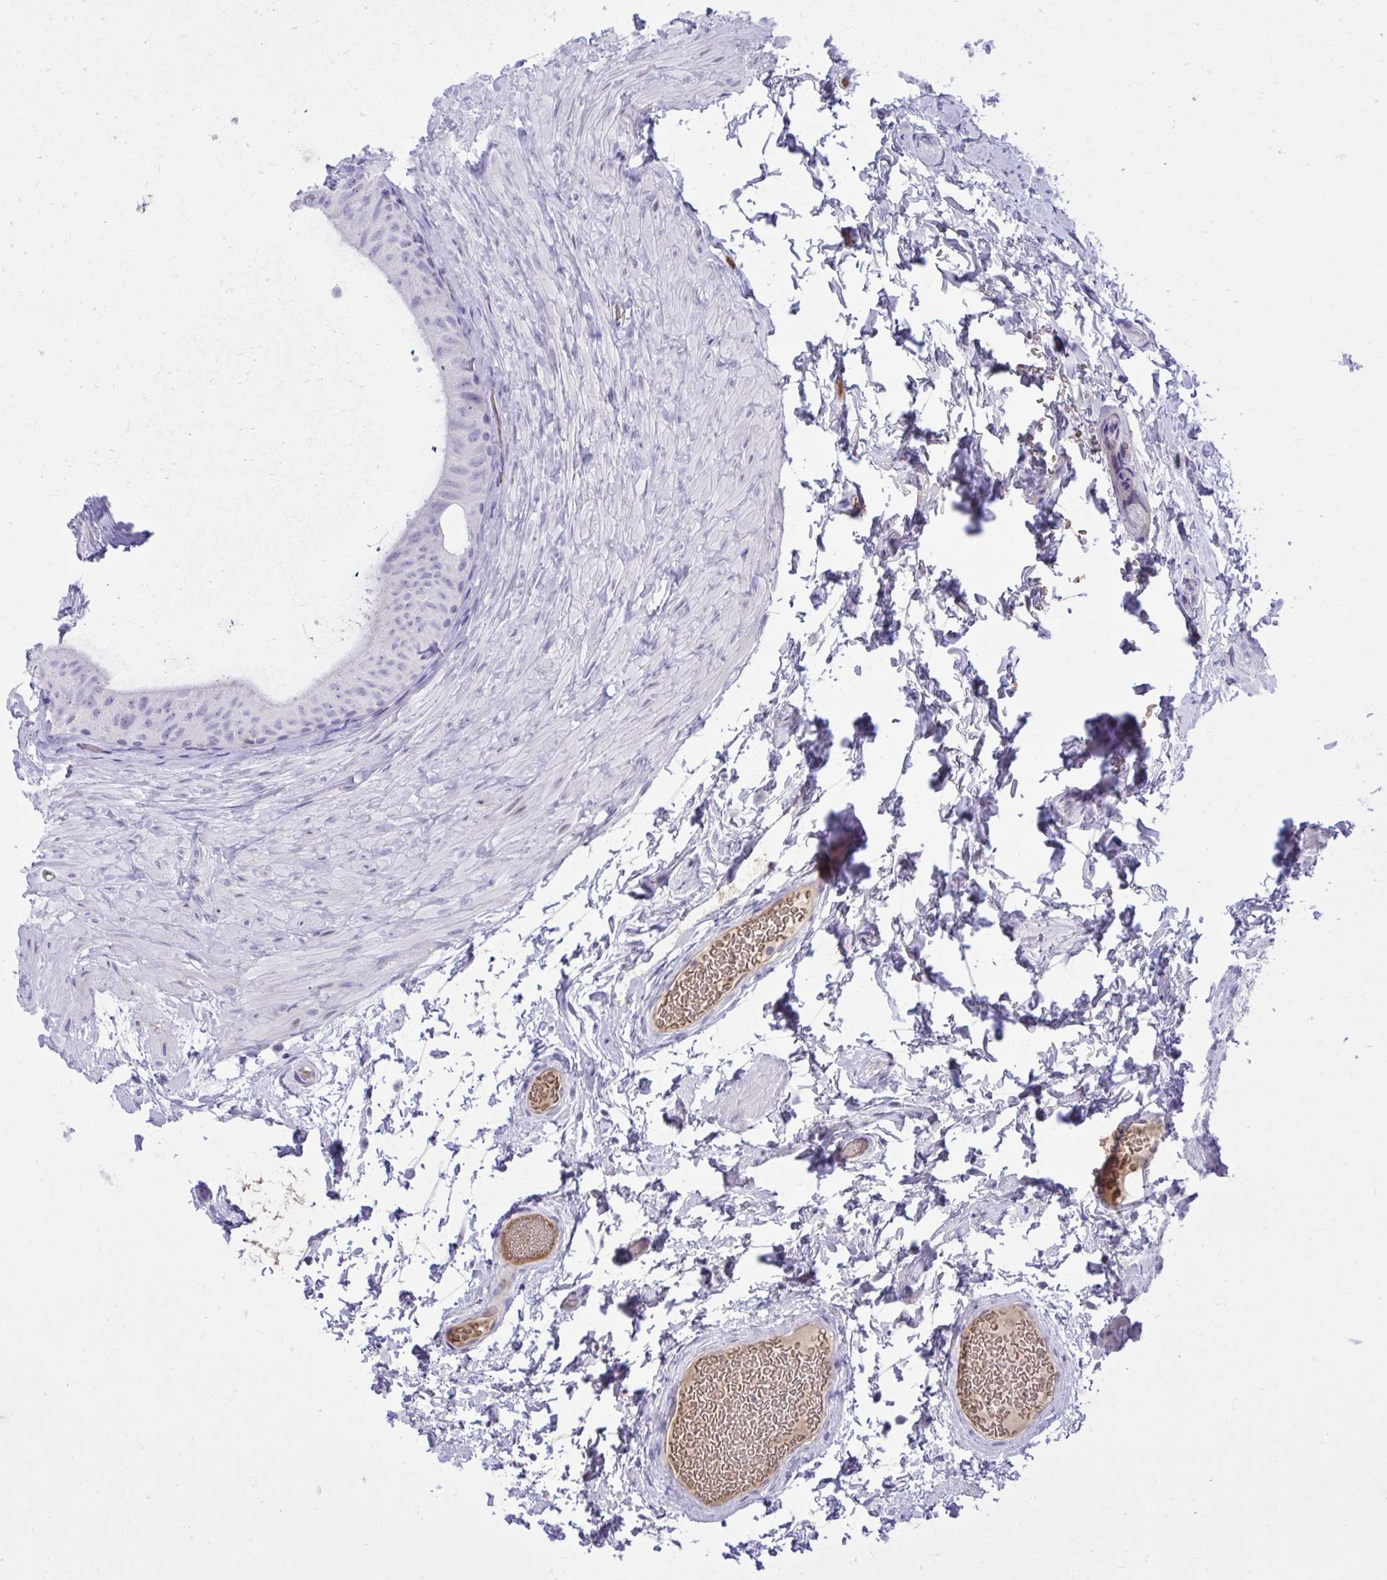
{"staining": {"intensity": "negative", "quantity": "none", "location": "none"}, "tissue": "epididymis", "cell_type": "Glandular cells", "image_type": "normal", "snomed": [{"axis": "morphology", "description": "Normal tissue, NOS"}, {"axis": "topography", "description": "Epididymis, spermatic cord, NOS"}, {"axis": "topography", "description": "Epididymis"}], "caption": "Immunohistochemistry micrograph of benign epididymis: human epididymis stained with DAB shows no significant protein staining in glandular cells. (Stains: DAB (3,3'-diaminobenzidine) IHC with hematoxylin counter stain, Microscopy: brightfield microscopy at high magnification).", "gene": "PITPNM3", "patient": {"sex": "male", "age": 31}}